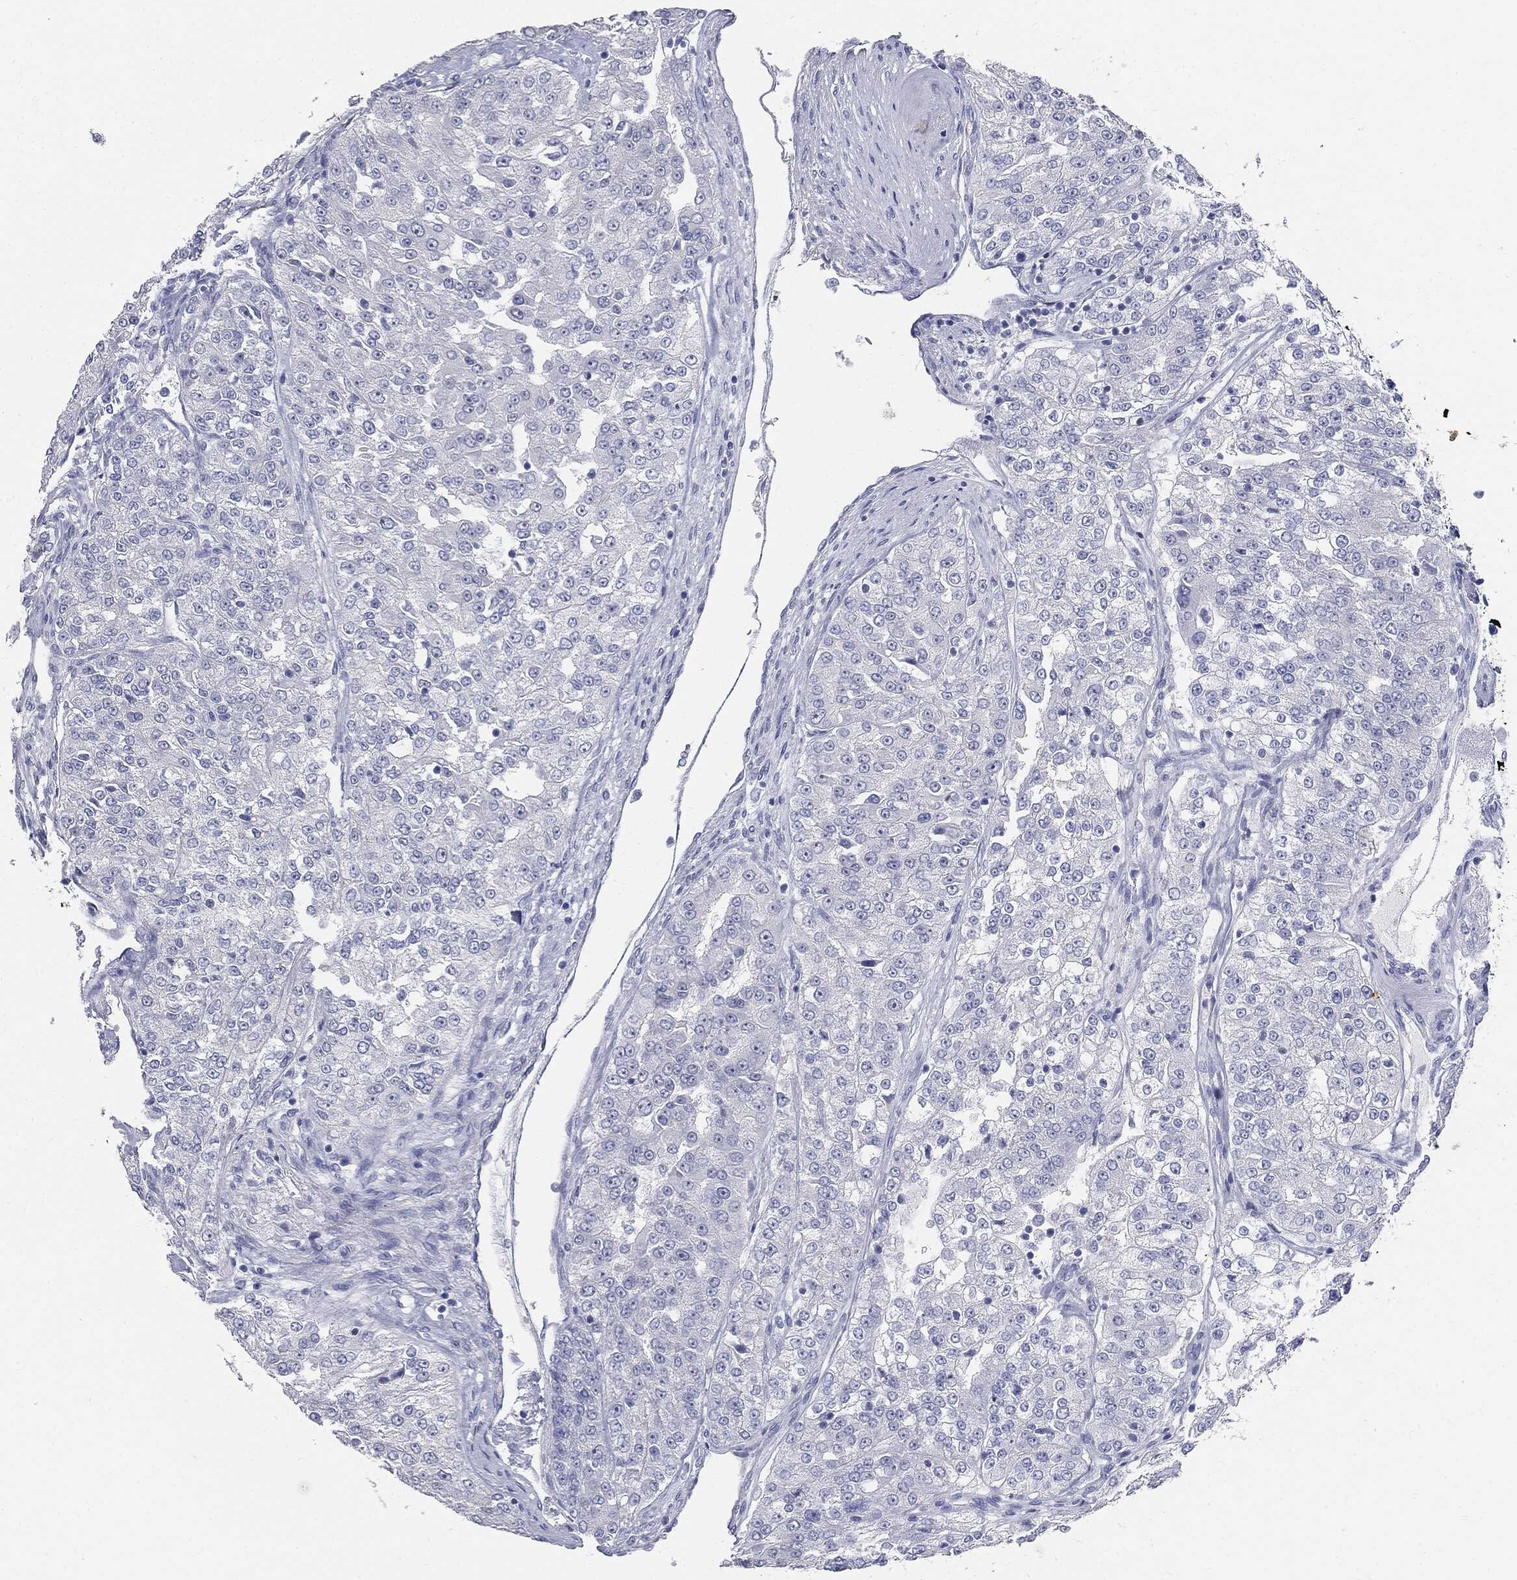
{"staining": {"intensity": "negative", "quantity": "none", "location": "none"}, "tissue": "renal cancer", "cell_type": "Tumor cells", "image_type": "cancer", "snomed": [{"axis": "morphology", "description": "Adenocarcinoma, NOS"}, {"axis": "topography", "description": "Kidney"}], "caption": "Immunohistochemistry image of renal cancer (adenocarcinoma) stained for a protein (brown), which reveals no staining in tumor cells. (DAB immunohistochemistry (IHC) with hematoxylin counter stain).", "gene": "CUZD1", "patient": {"sex": "female", "age": 63}}